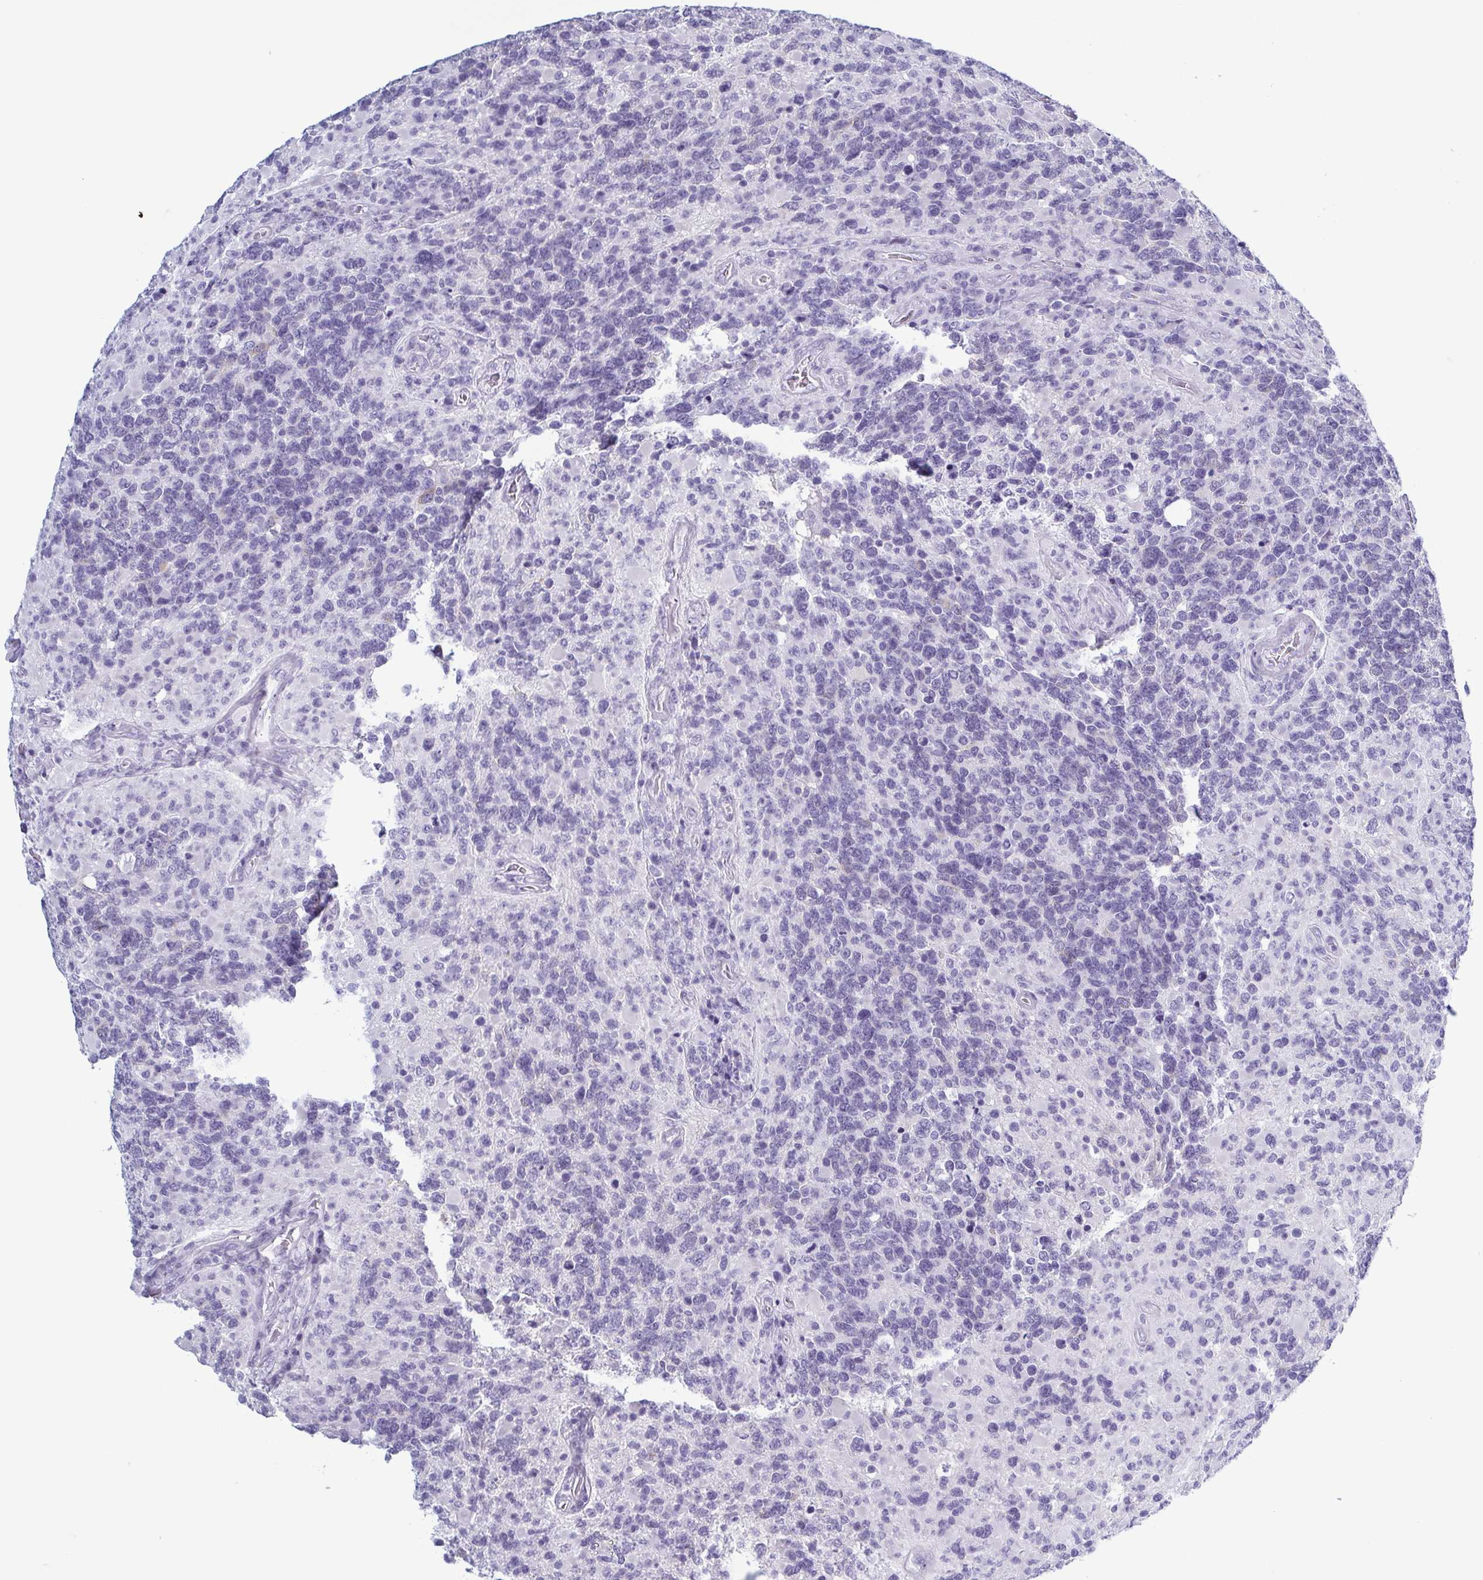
{"staining": {"intensity": "negative", "quantity": "none", "location": "none"}, "tissue": "glioma", "cell_type": "Tumor cells", "image_type": "cancer", "snomed": [{"axis": "morphology", "description": "Glioma, malignant, High grade"}, {"axis": "topography", "description": "Brain"}], "caption": "IHC of glioma demonstrates no staining in tumor cells.", "gene": "KRT10", "patient": {"sex": "female", "age": 40}}